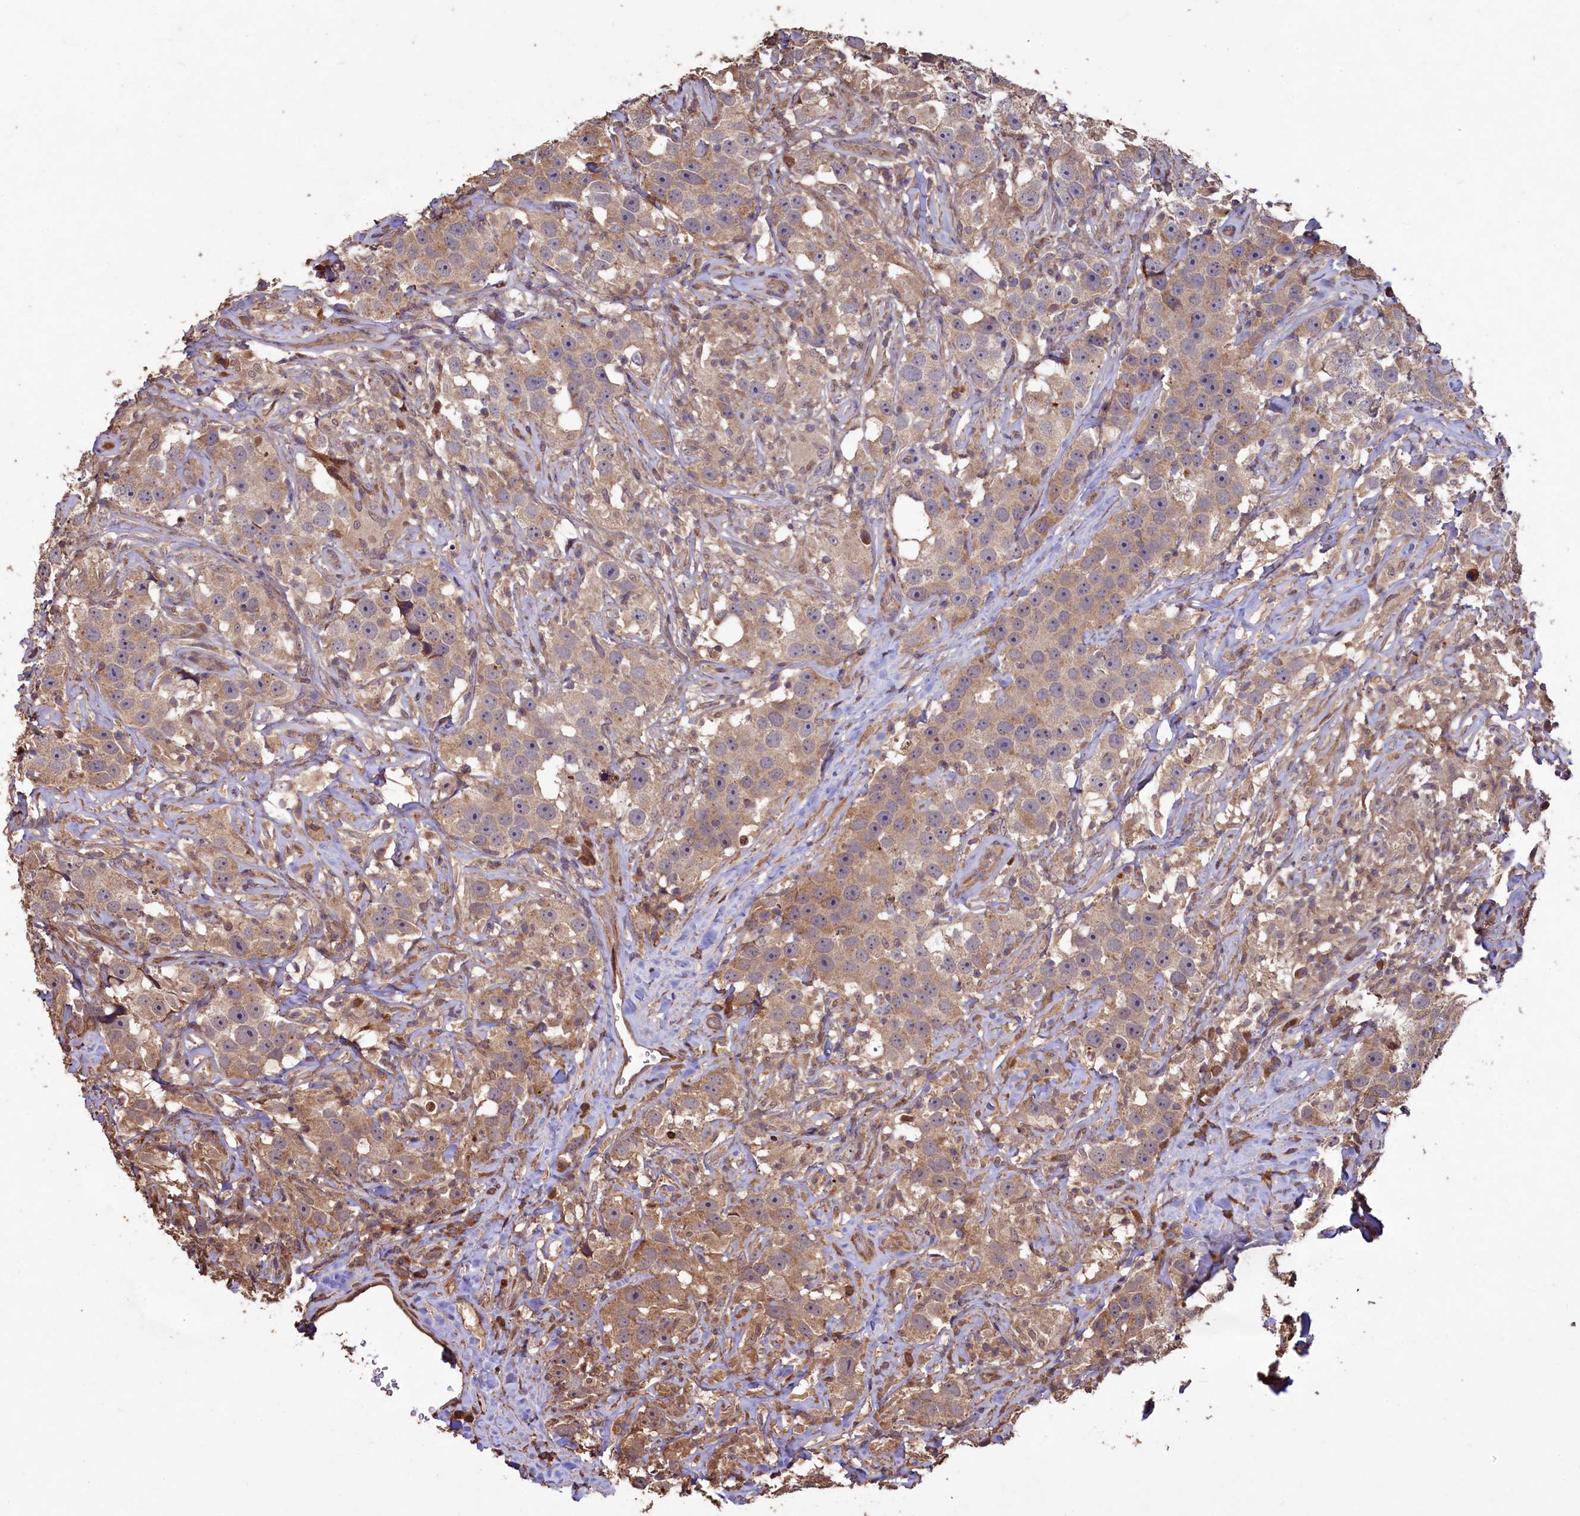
{"staining": {"intensity": "moderate", "quantity": "25%-75%", "location": "cytoplasmic/membranous"}, "tissue": "testis cancer", "cell_type": "Tumor cells", "image_type": "cancer", "snomed": [{"axis": "morphology", "description": "Seminoma, NOS"}, {"axis": "topography", "description": "Testis"}], "caption": "Immunohistochemistry micrograph of neoplastic tissue: human testis cancer (seminoma) stained using immunohistochemistry (IHC) displays medium levels of moderate protein expression localized specifically in the cytoplasmic/membranous of tumor cells, appearing as a cytoplasmic/membranous brown color.", "gene": "TMEM98", "patient": {"sex": "male", "age": 49}}